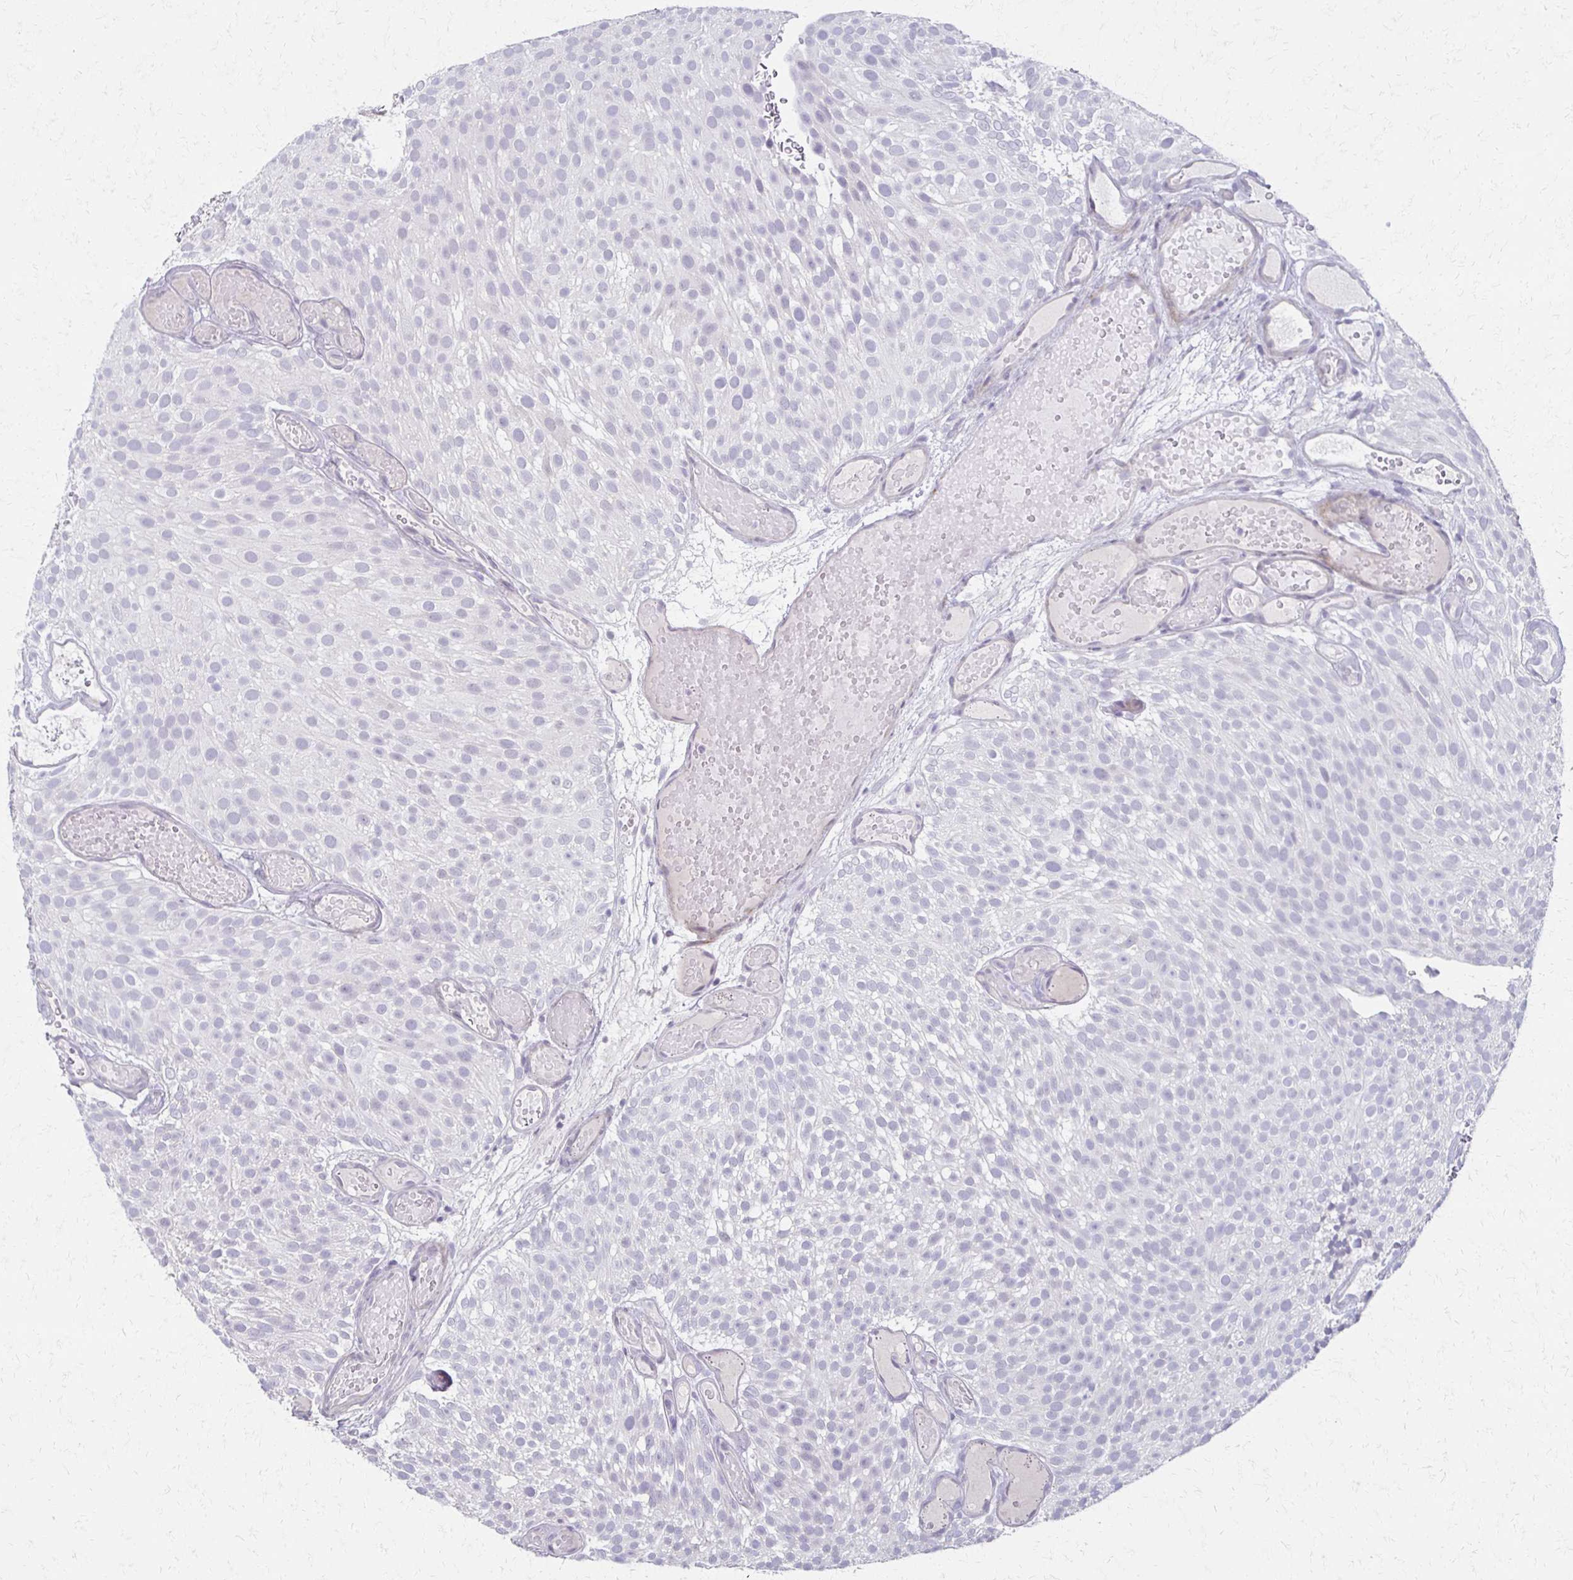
{"staining": {"intensity": "negative", "quantity": "none", "location": "none"}, "tissue": "urothelial cancer", "cell_type": "Tumor cells", "image_type": "cancer", "snomed": [{"axis": "morphology", "description": "Urothelial carcinoma, Low grade"}, {"axis": "topography", "description": "Urinary bladder"}], "caption": "IHC image of human urothelial cancer stained for a protein (brown), which demonstrates no staining in tumor cells.", "gene": "FOXO4", "patient": {"sex": "male", "age": 78}}